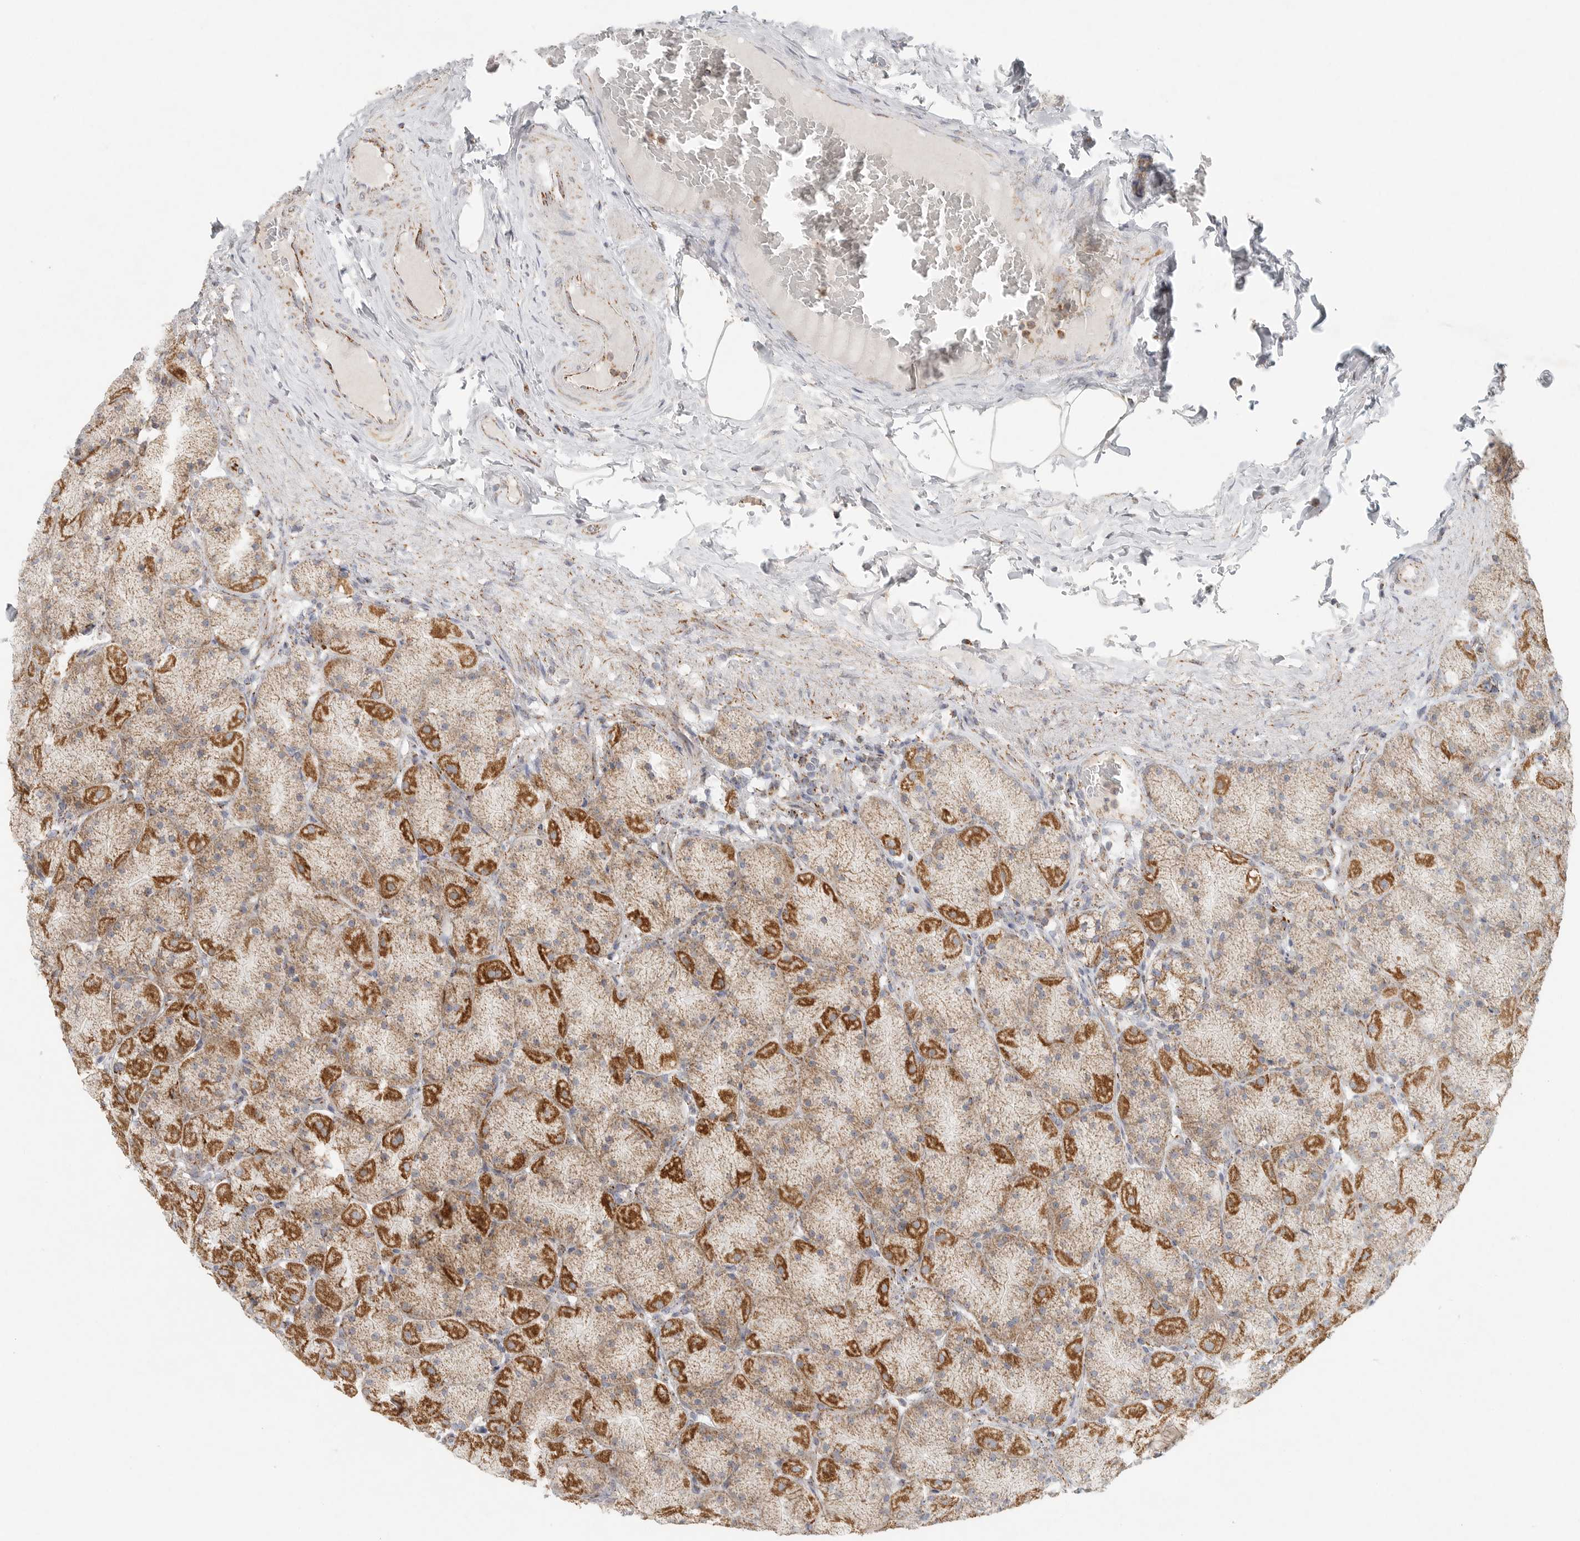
{"staining": {"intensity": "moderate", "quantity": ">75%", "location": "cytoplasmic/membranous"}, "tissue": "stomach", "cell_type": "Glandular cells", "image_type": "normal", "snomed": [{"axis": "morphology", "description": "Normal tissue, NOS"}, {"axis": "topography", "description": "Stomach, upper"}], "caption": "Immunohistochemical staining of normal stomach shows medium levels of moderate cytoplasmic/membranous staining in approximately >75% of glandular cells. Immunohistochemistry (ihc) stains the protein of interest in brown and the nuclei are stained blue.", "gene": "SLC25A26", "patient": {"sex": "female", "age": 56}}